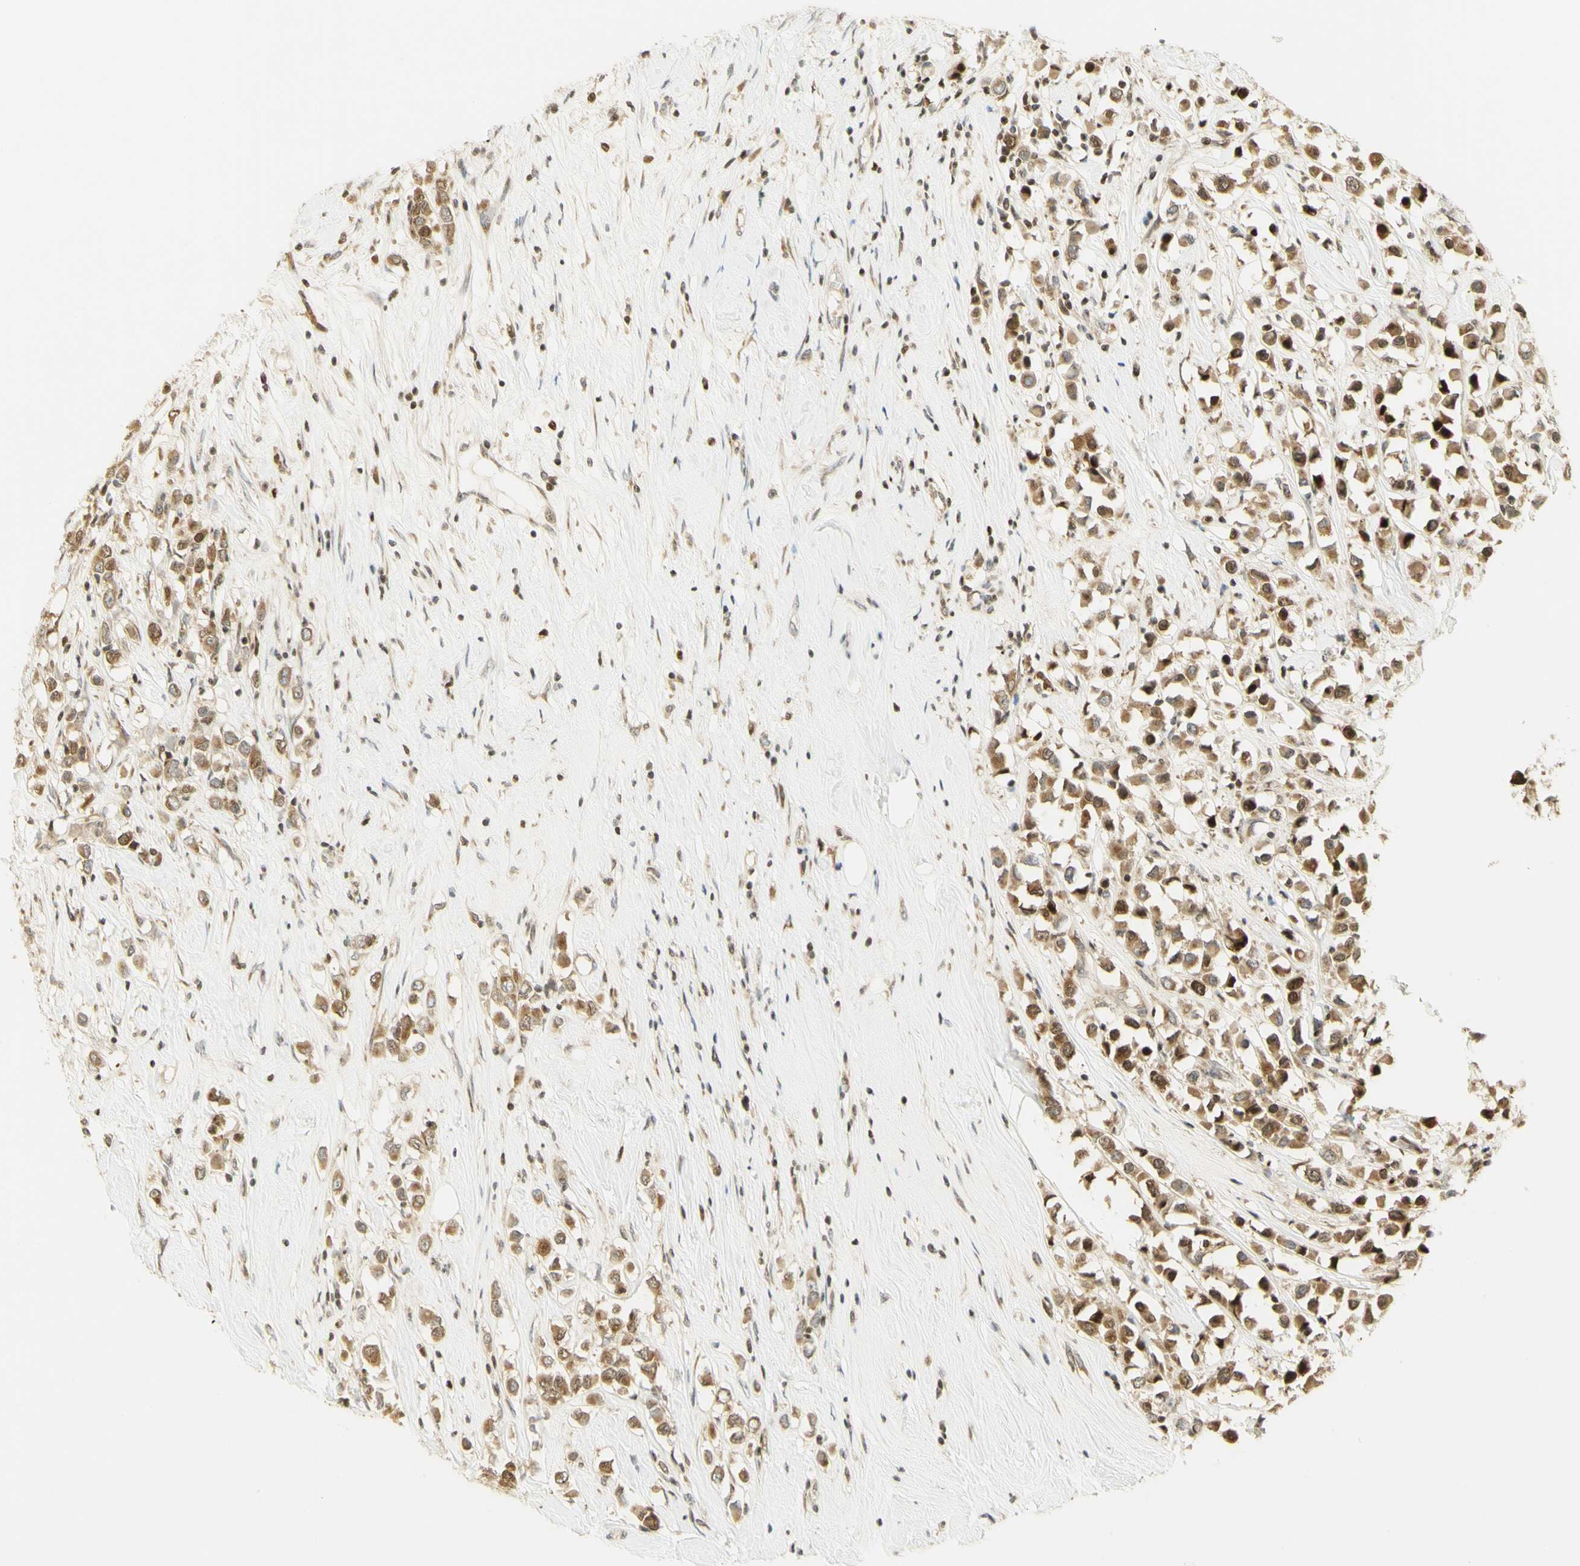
{"staining": {"intensity": "strong", "quantity": "<25%", "location": "cytoplasmic/membranous,nuclear"}, "tissue": "breast cancer", "cell_type": "Tumor cells", "image_type": "cancer", "snomed": [{"axis": "morphology", "description": "Duct carcinoma"}, {"axis": "topography", "description": "Breast"}], "caption": "Immunohistochemistry (IHC) of human breast cancer (invasive ductal carcinoma) demonstrates medium levels of strong cytoplasmic/membranous and nuclear positivity in about <25% of tumor cells.", "gene": "KIF11", "patient": {"sex": "female", "age": 61}}